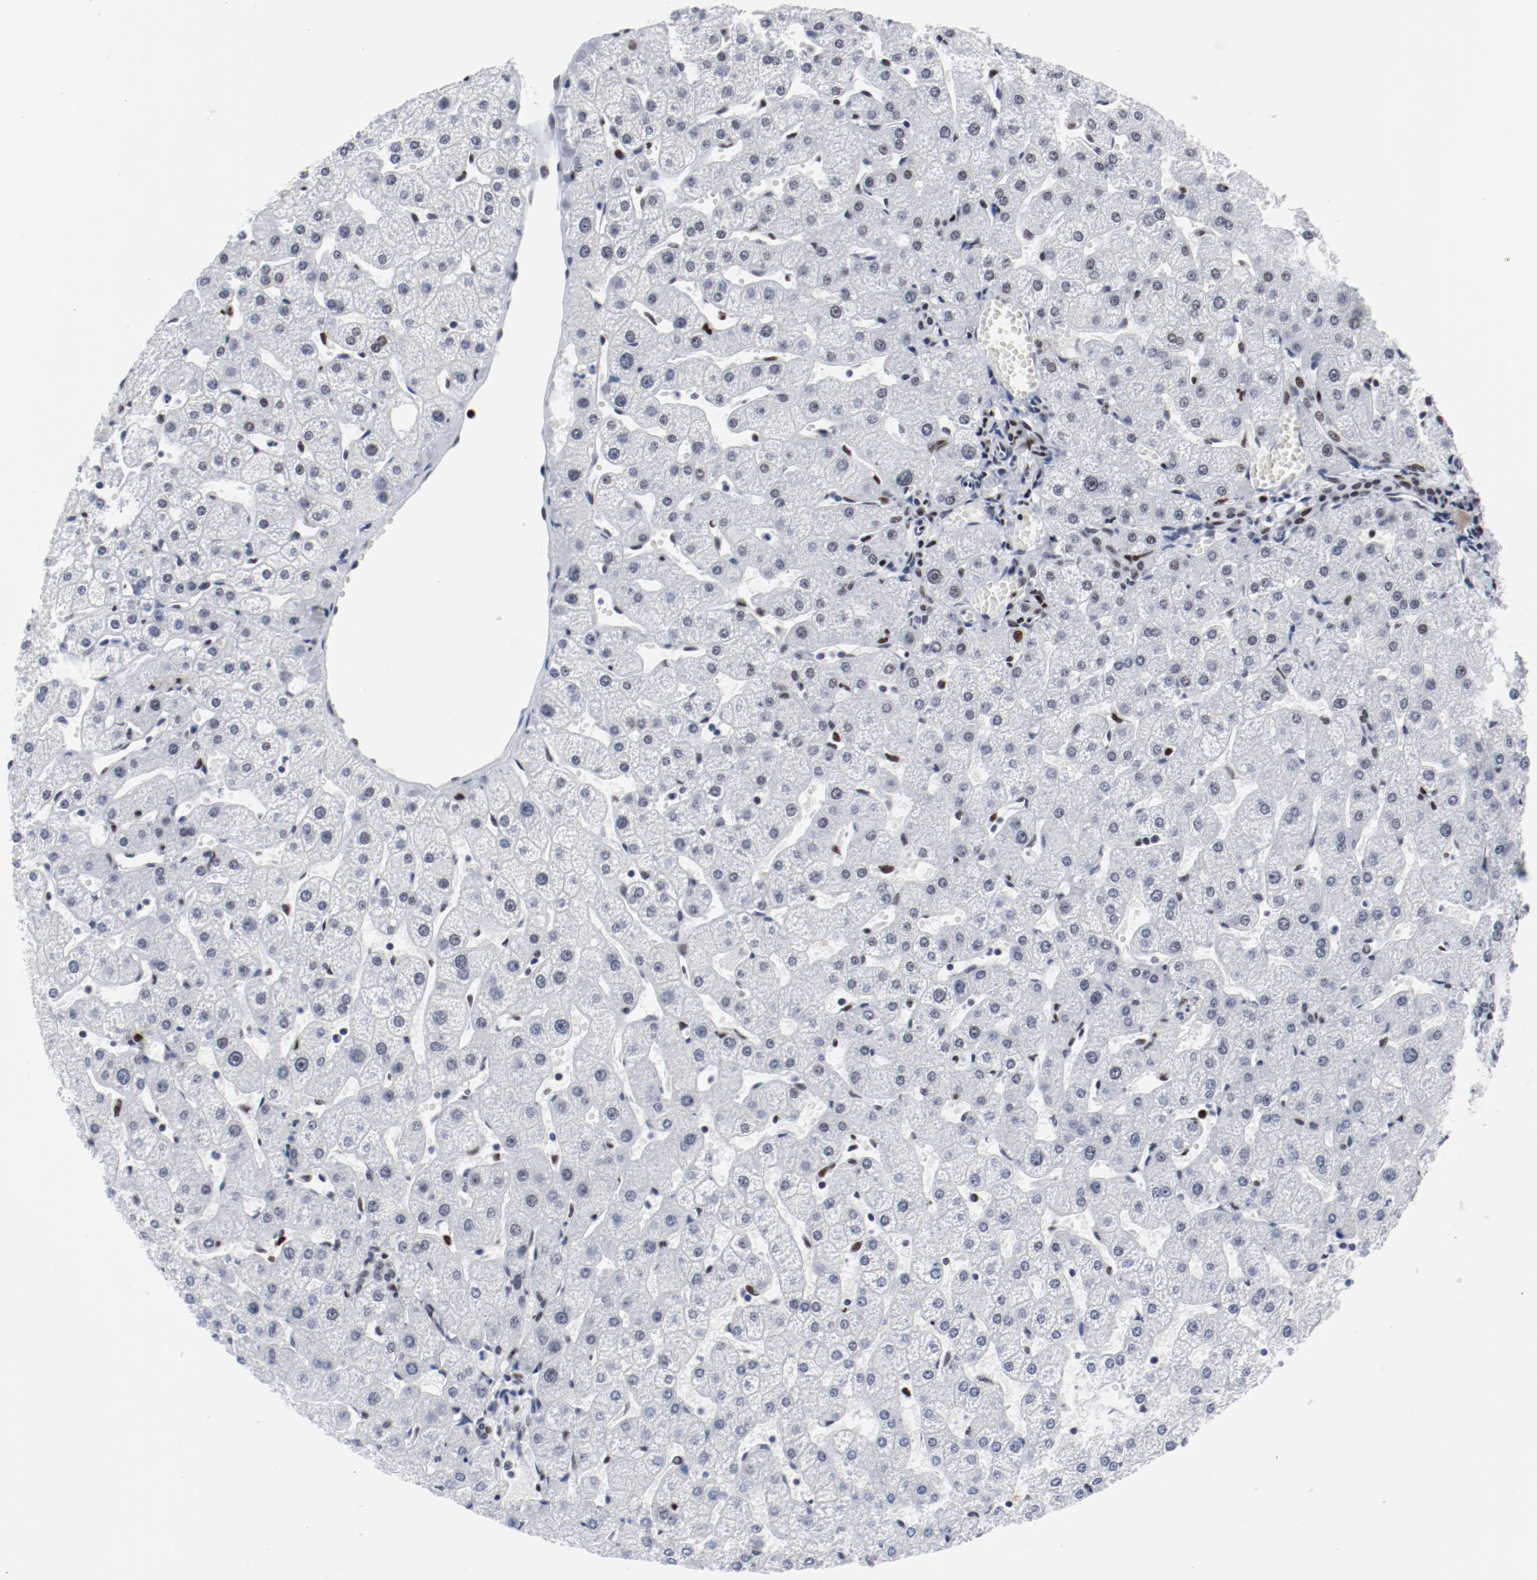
{"staining": {"intensity": "weak", "quantity": "<25%", "location": "nuclear"}, "tissue": "liver", "cell_type": "Cholangiocytes", "image_type": "normal", "snomed": [{"axis": "morphology", "description": "Normal tissue, NOS"}, {"axis": "topography", "description": "Liver"}], "caption": "DAB (3,3'-diaminobenzidine) immunohistochemical staining of unremarkable human liver shows no significant staining in cholangiocytes.", "gene": "POLD1", "patient": {"sex": "male", "age": 67}}